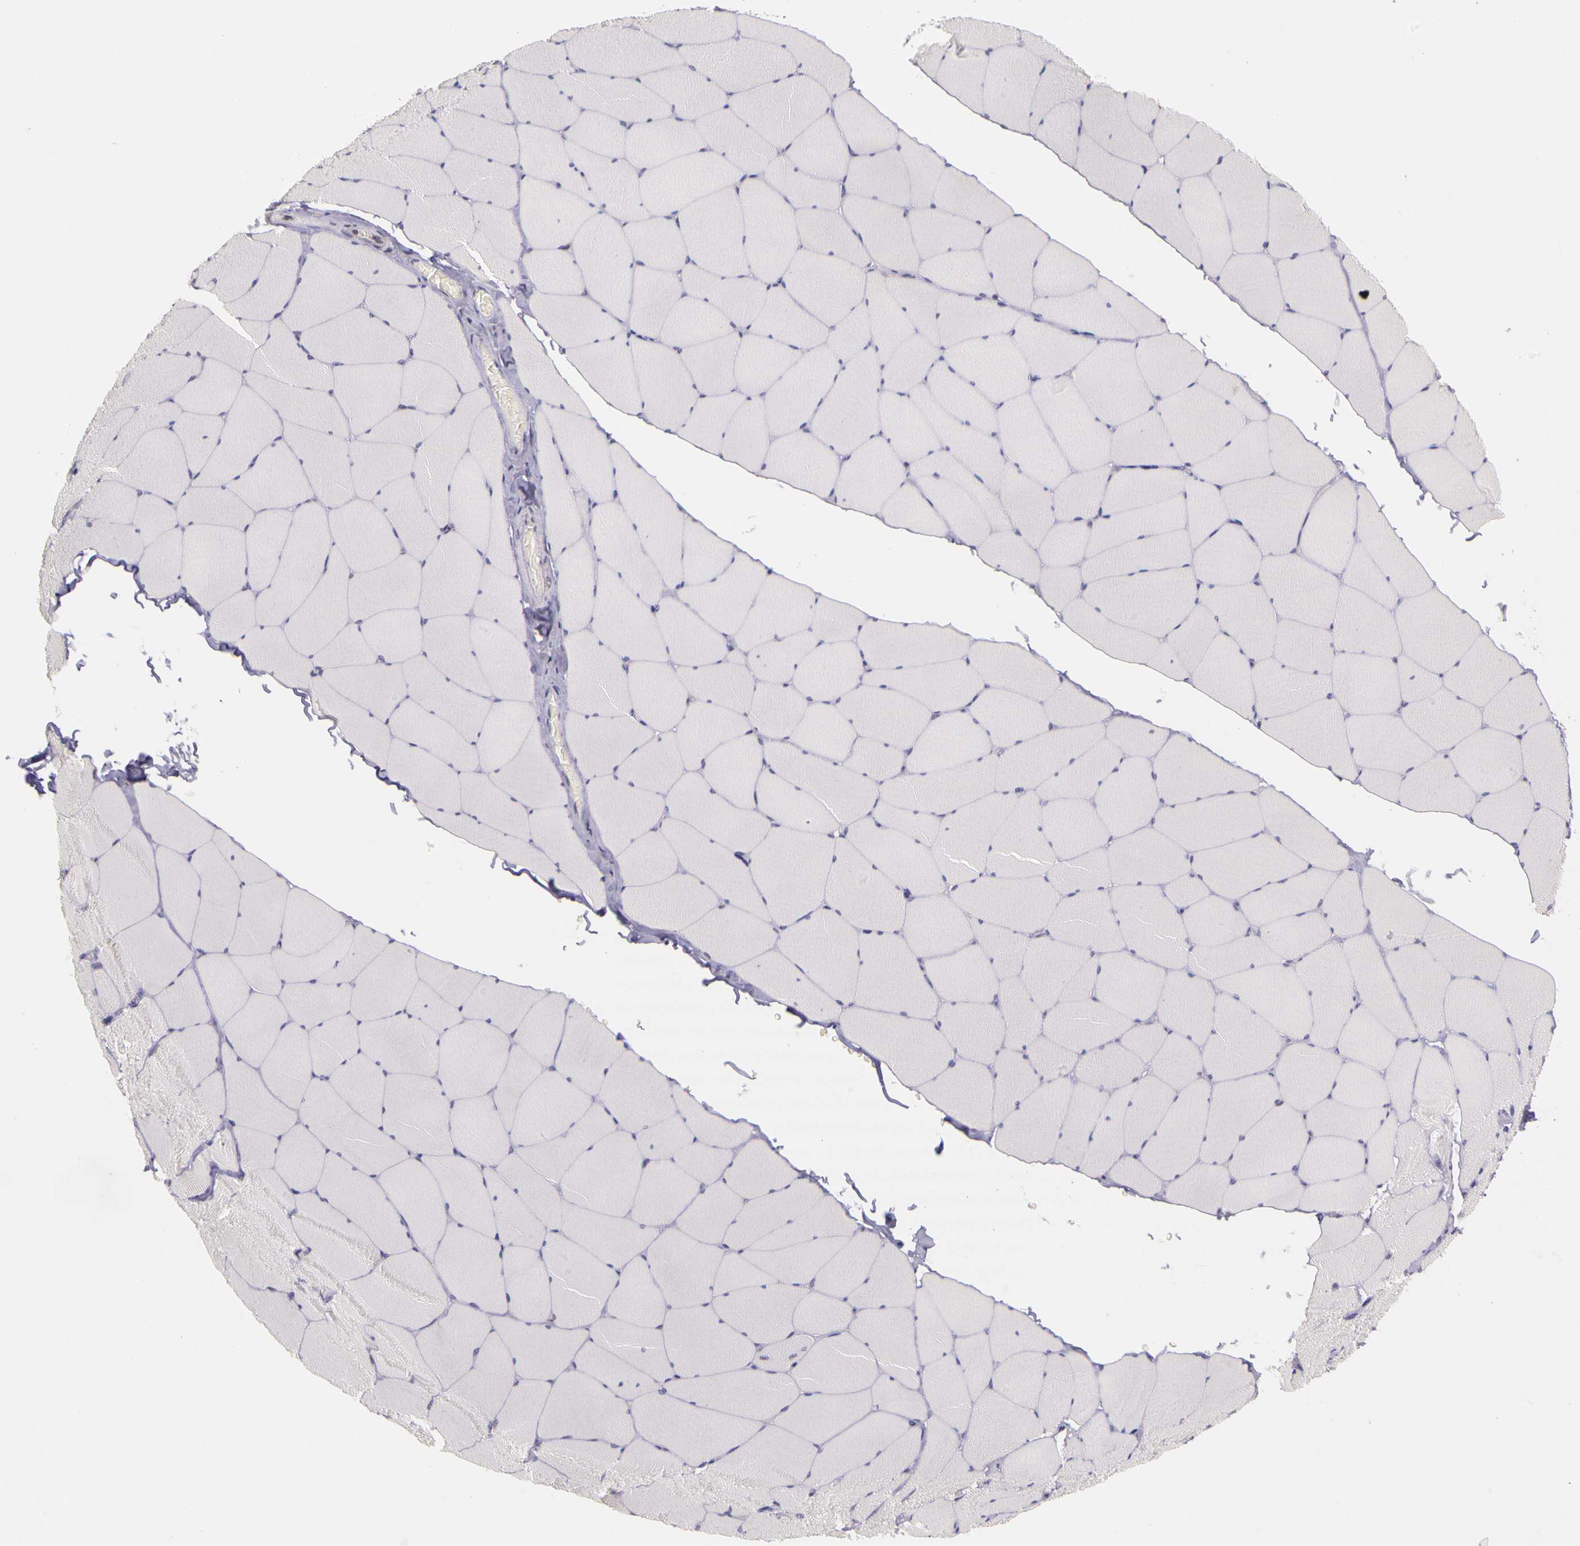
{"staining": {"intensity": "weak", "quantity": "<25%", "location": "nuclear"}, "tissue": "skeletal muscle", "cell_type": "Myocytes", "image_type": "normal", "snomed": [{"axis": "morphology", "description": "Normal tissue, NOS"}, {"axis": "topography", "description": "Skeletal muscle"}, {"axis": "topography", "description": "Salivary gland"}], "caption": "A high-resolution histopathology image shows IHC staining of unremarkable skeletal muscle, which displays no significant positivity in myocytes. (Immunohistochemistry (ihc), brightfield microscopy, high magnification).", "gene": "WDR13", "patient": {"sex": "male", "age": 62}}